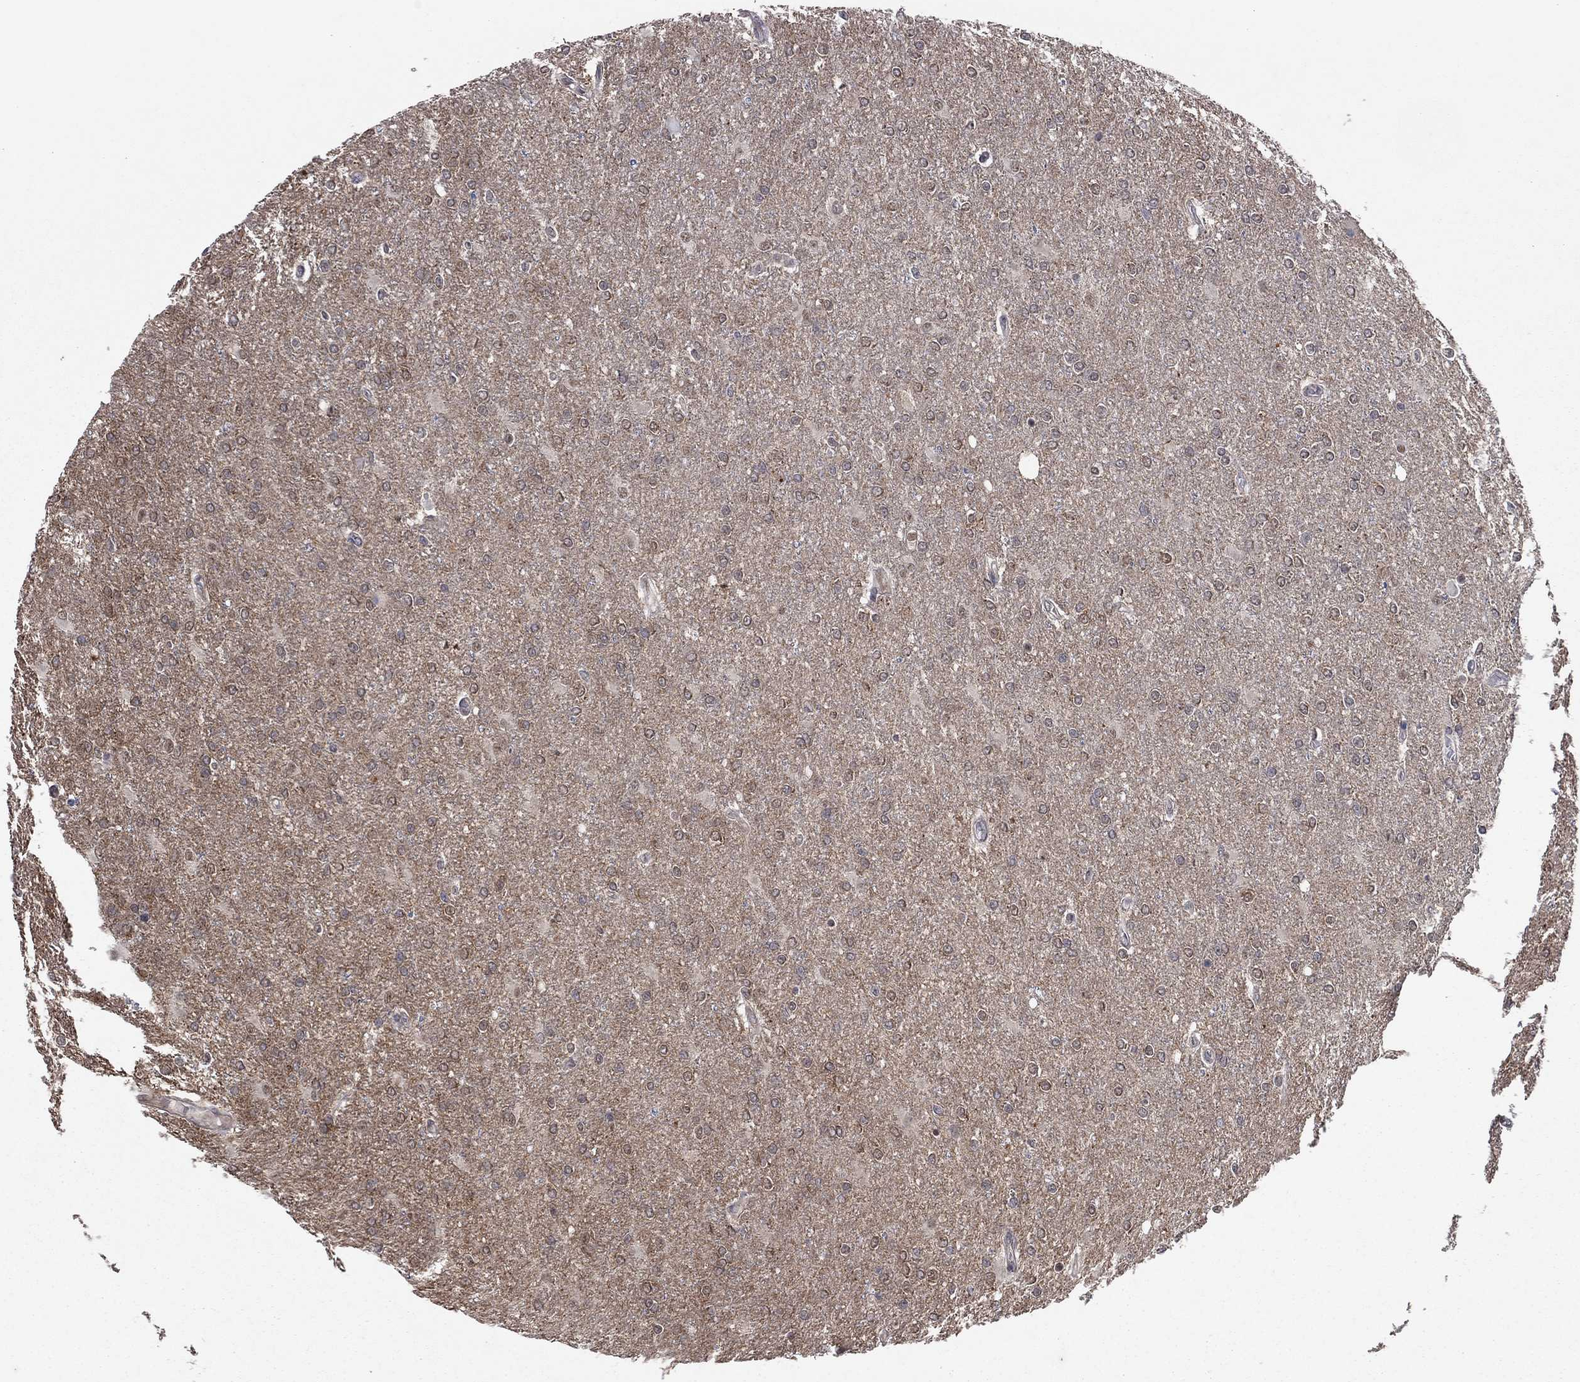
{"staining": {"intensity": "negative", "quantity": "none", "location": "none"}, "tissue": "glioma", "cell_type": "Tumor cells", "image_type": "cancer", "snomed": [{"axis": "morphology", "description": "Glioma, malignant, High grade"}, {"axis": "topography", "description": "Cerebral cortex"}], "caption": "Micrograph shows no significant protein staining in tumor cells of malignant glioma (high-grade). (Immunohistochemistry (ihc), brightfield microscopy, high magnification).", "gene": "PSMC1", "patient": {"sex": "male", "age": 70}}